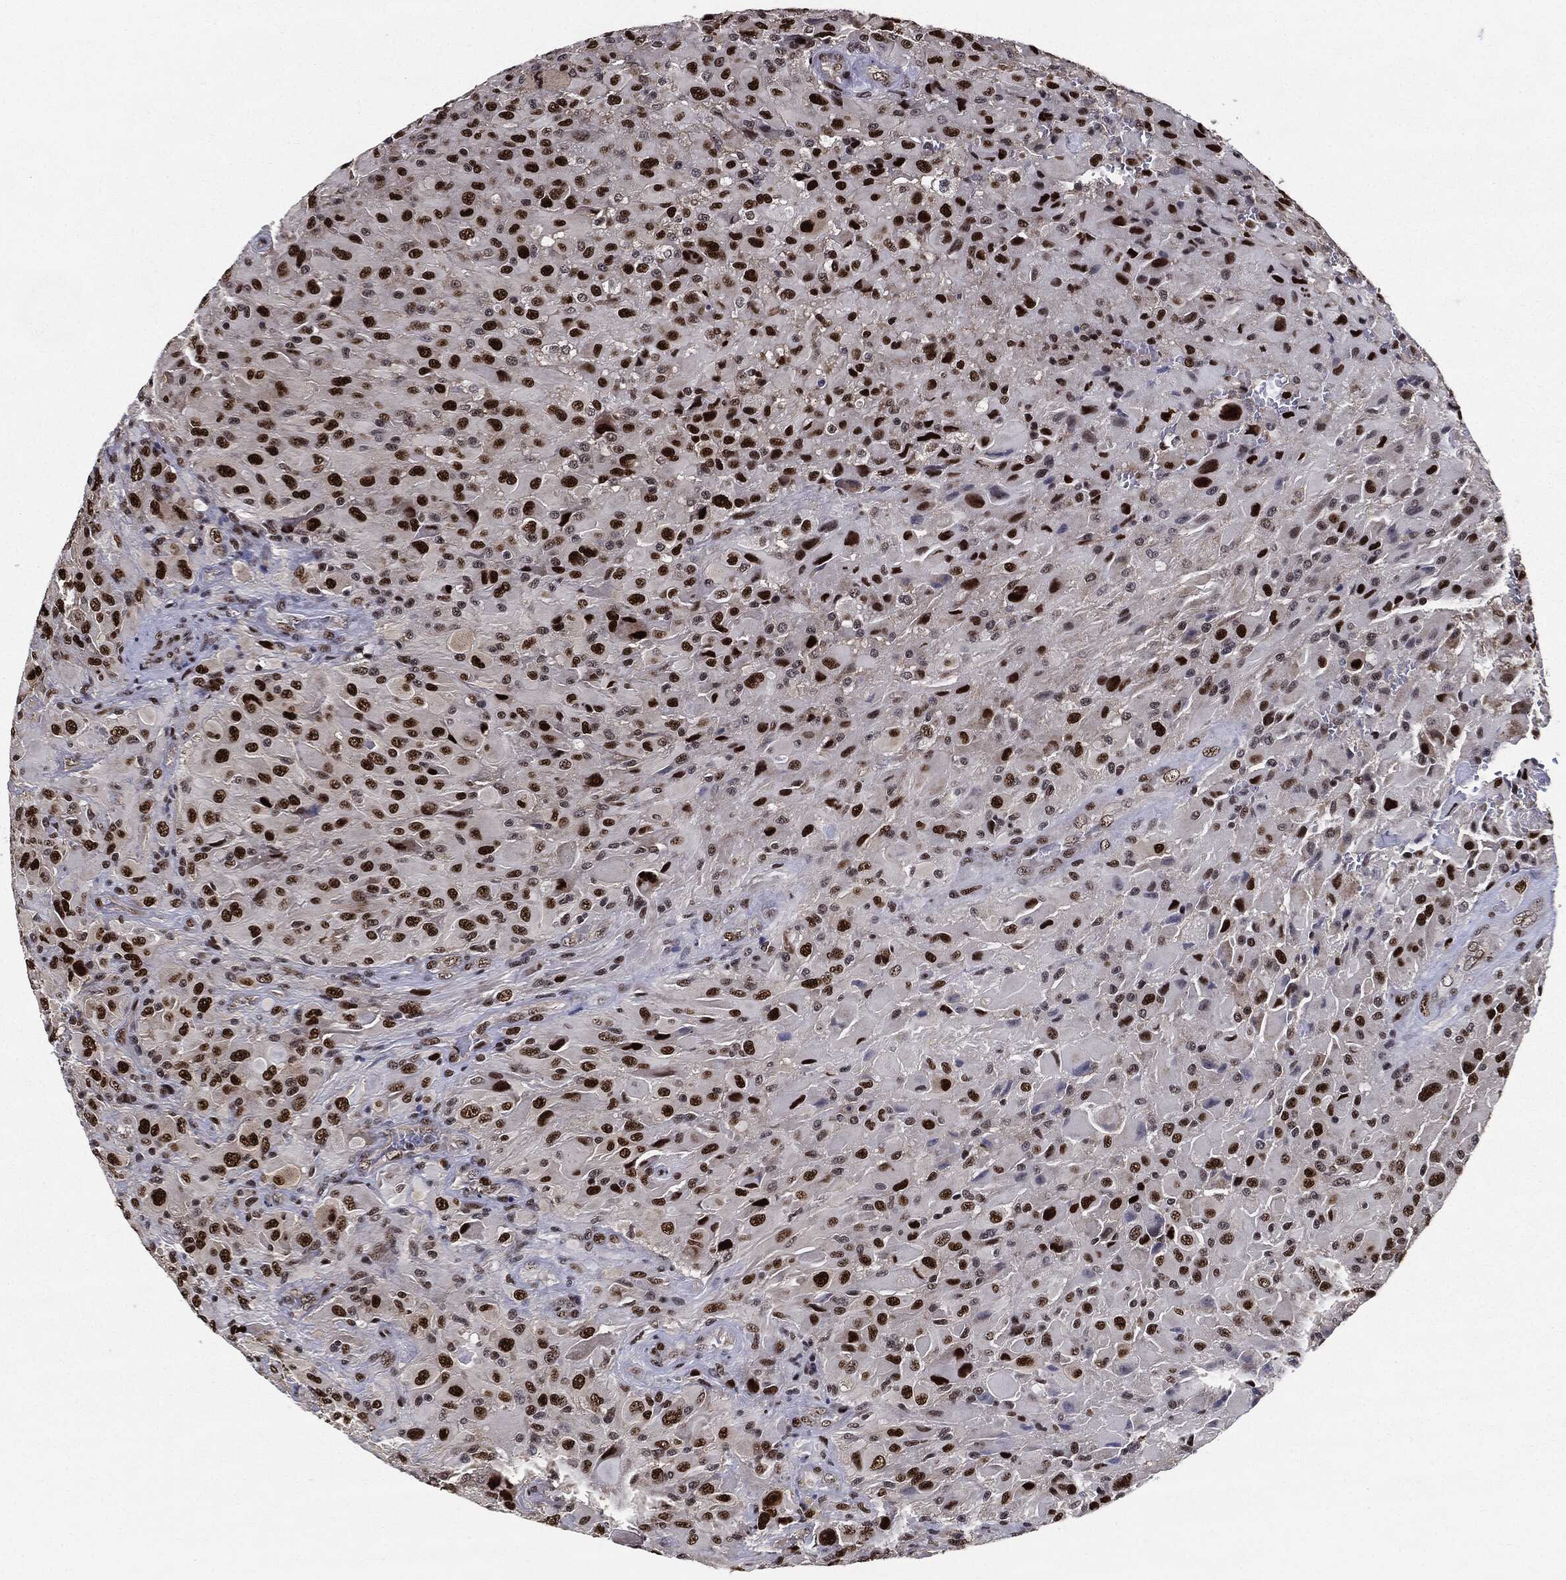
{"staining": {"intensity": "strong", "quantity": "25%-75%", "location": "nuclear"}, "tissue": "glioma", "cell_type": "Tumor cells", "image_type": "cancer", "snomed": [{"axis": "morphology", "description": "Glioma, malignant, High grade"}, {"axis": "topography", "description": "Cerebral cortex"}], "caption": "Human glioma stained with a brown dye shows strong nuclear positive positivity in approximately 25%-75% of tumor cells.", "gene": "JUN", "patient": {"sex": "male", "age": 35}}